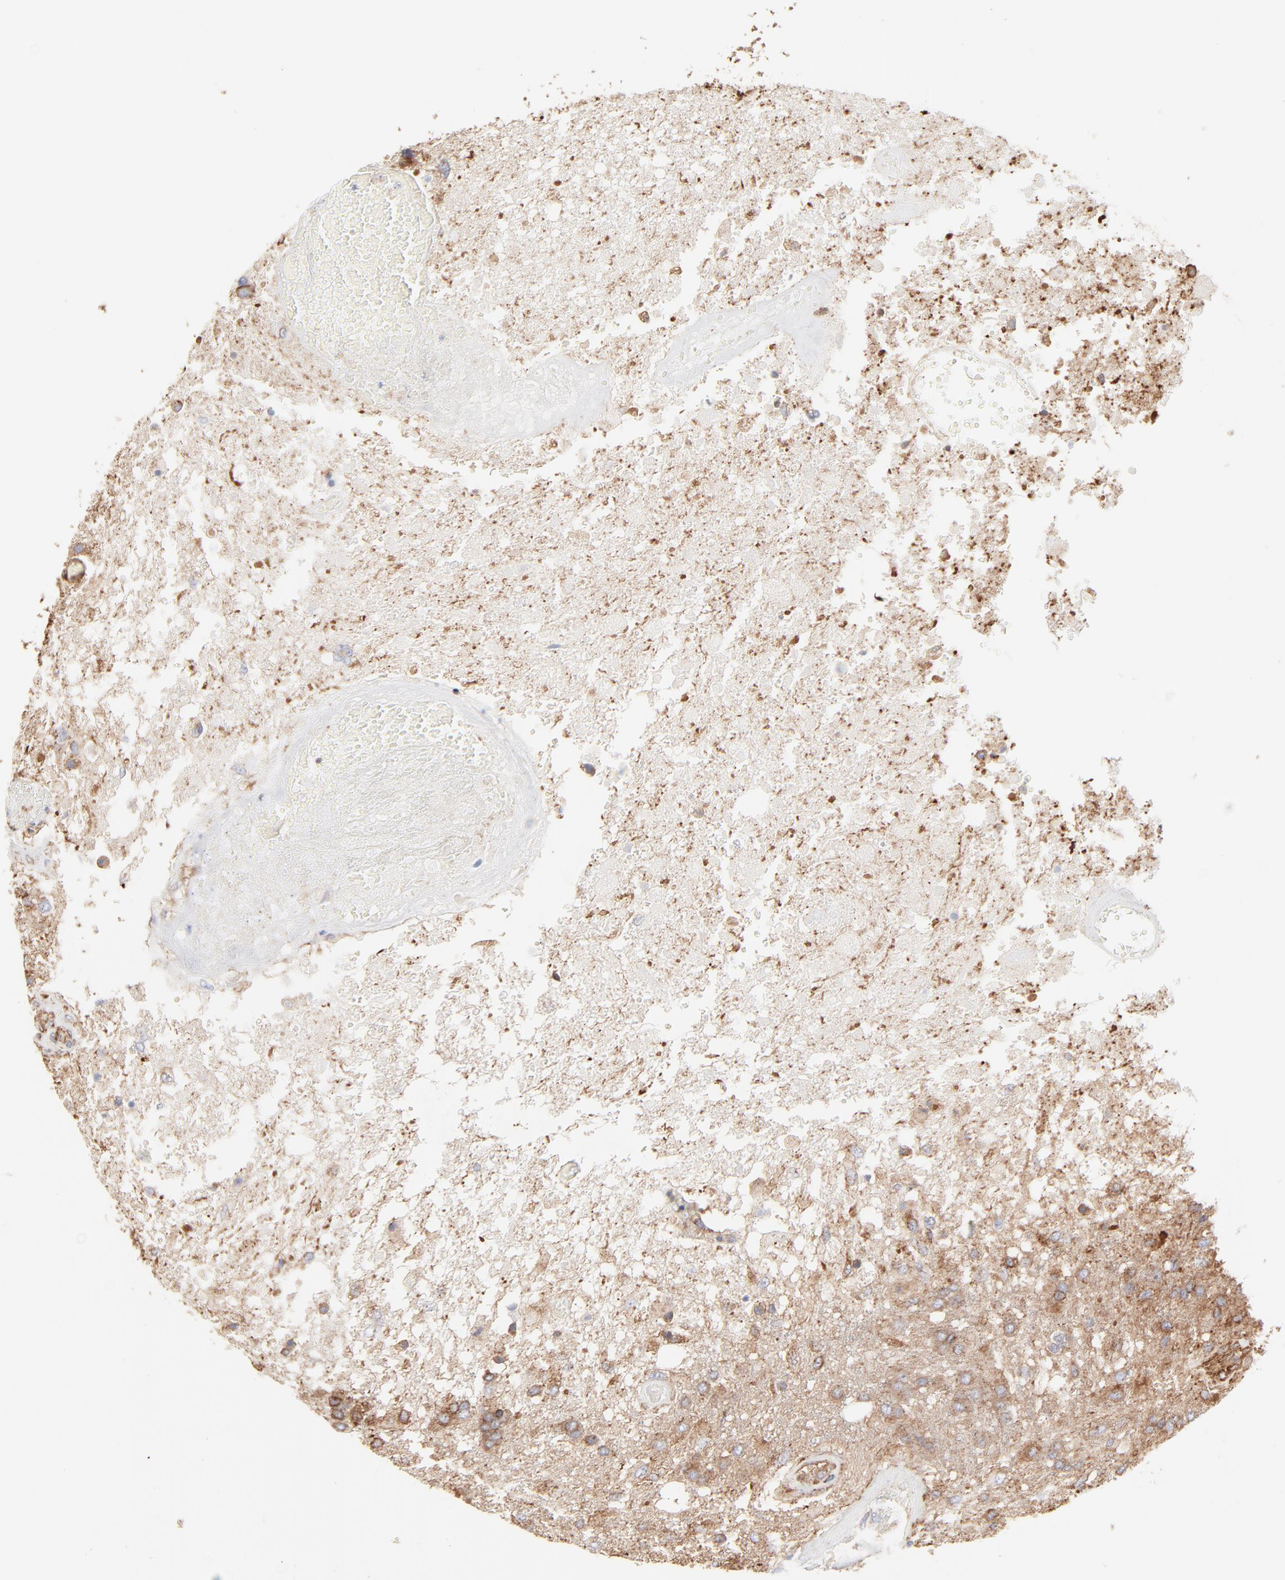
{"staining": {"intensity": "moderate", "quantity": ">75%", "location": "cytoplasmic/membranous"}, "tissue": "glioma", "cell_type": "Tumor cells", "image_type": "cancer", "snomed": [{"axis": "morphology", "description": "Glioma, malignant, High grade"}, {"axis": "topography", "description": "Cerebral cortex"}], "caption": "Brown immunohistochemical staining in human glioma shows moderate cytoplasmic/membranous positivity in approximately >75% of tumor cells. (Stains: DAB in brown, nuclei in blue, Microscopy: brightfield microscopy at high magnification).", "gene": "CLTB", "patient": {"sex": "male", "age": 79}}